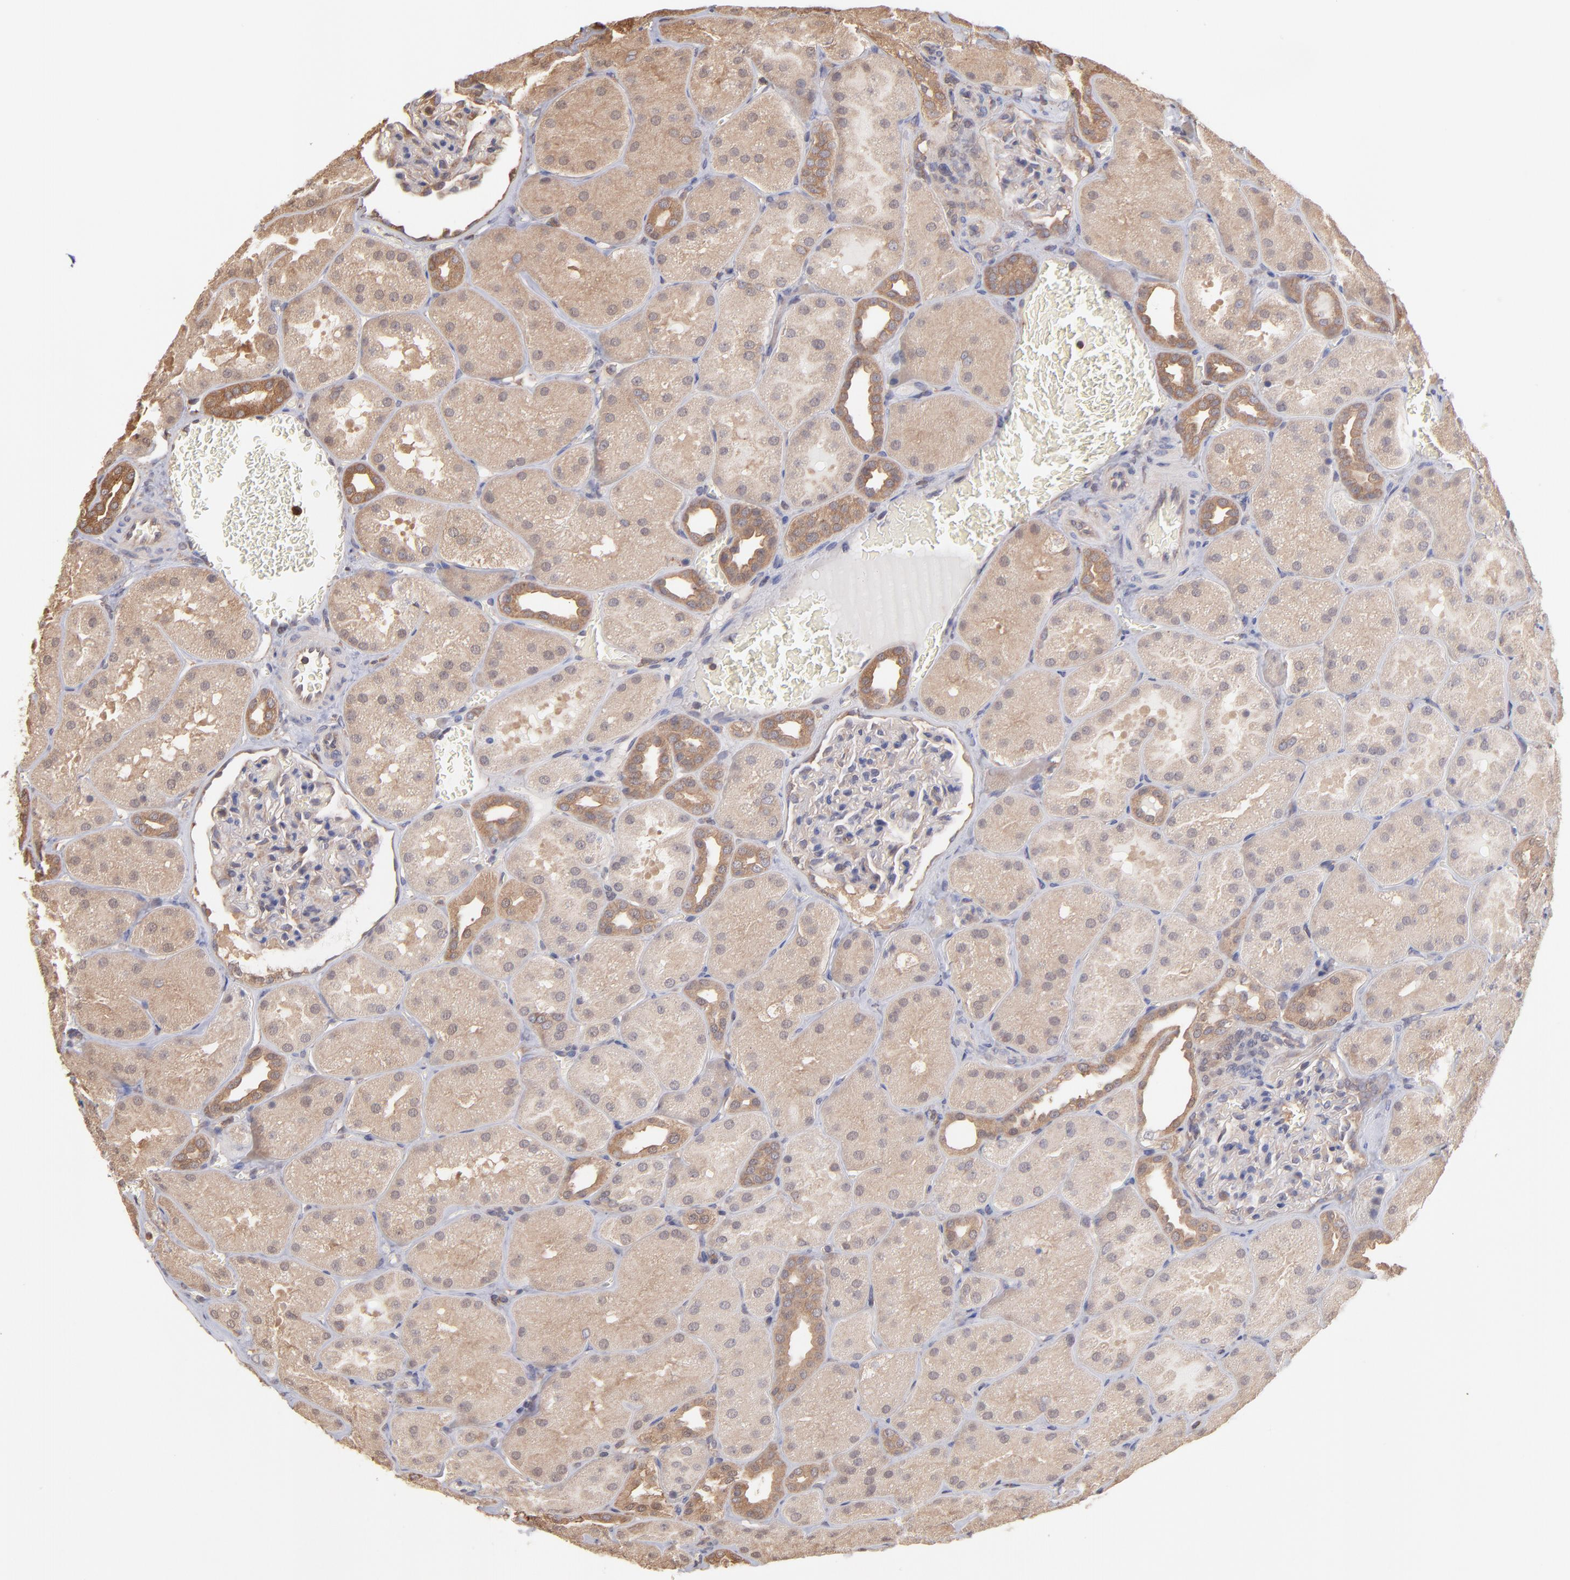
{"staining": {"intensity": "moderate", "quantity": "<25%", "location": "cytoplasmic/membranous"}, "tissue": "kidney", "cell_type": "Cells in glomeruli", "image_type": "normal", "snomed": [{"axis": "morphology", "description": "Normal tissue, NOS"}, {"axis": "topography", "description": "Kidney"}], "caption": "Immunohistochemistry (DAB) staining of benign kidney demonstrates moderate cytoplasmic/membranous protein staining in approximately <25% of cells in glomeruli. (IHC, brightfield microscopy, high magnification).", "gene": "MAP2K2", "patient": {"sex": "male", "age": 28}}